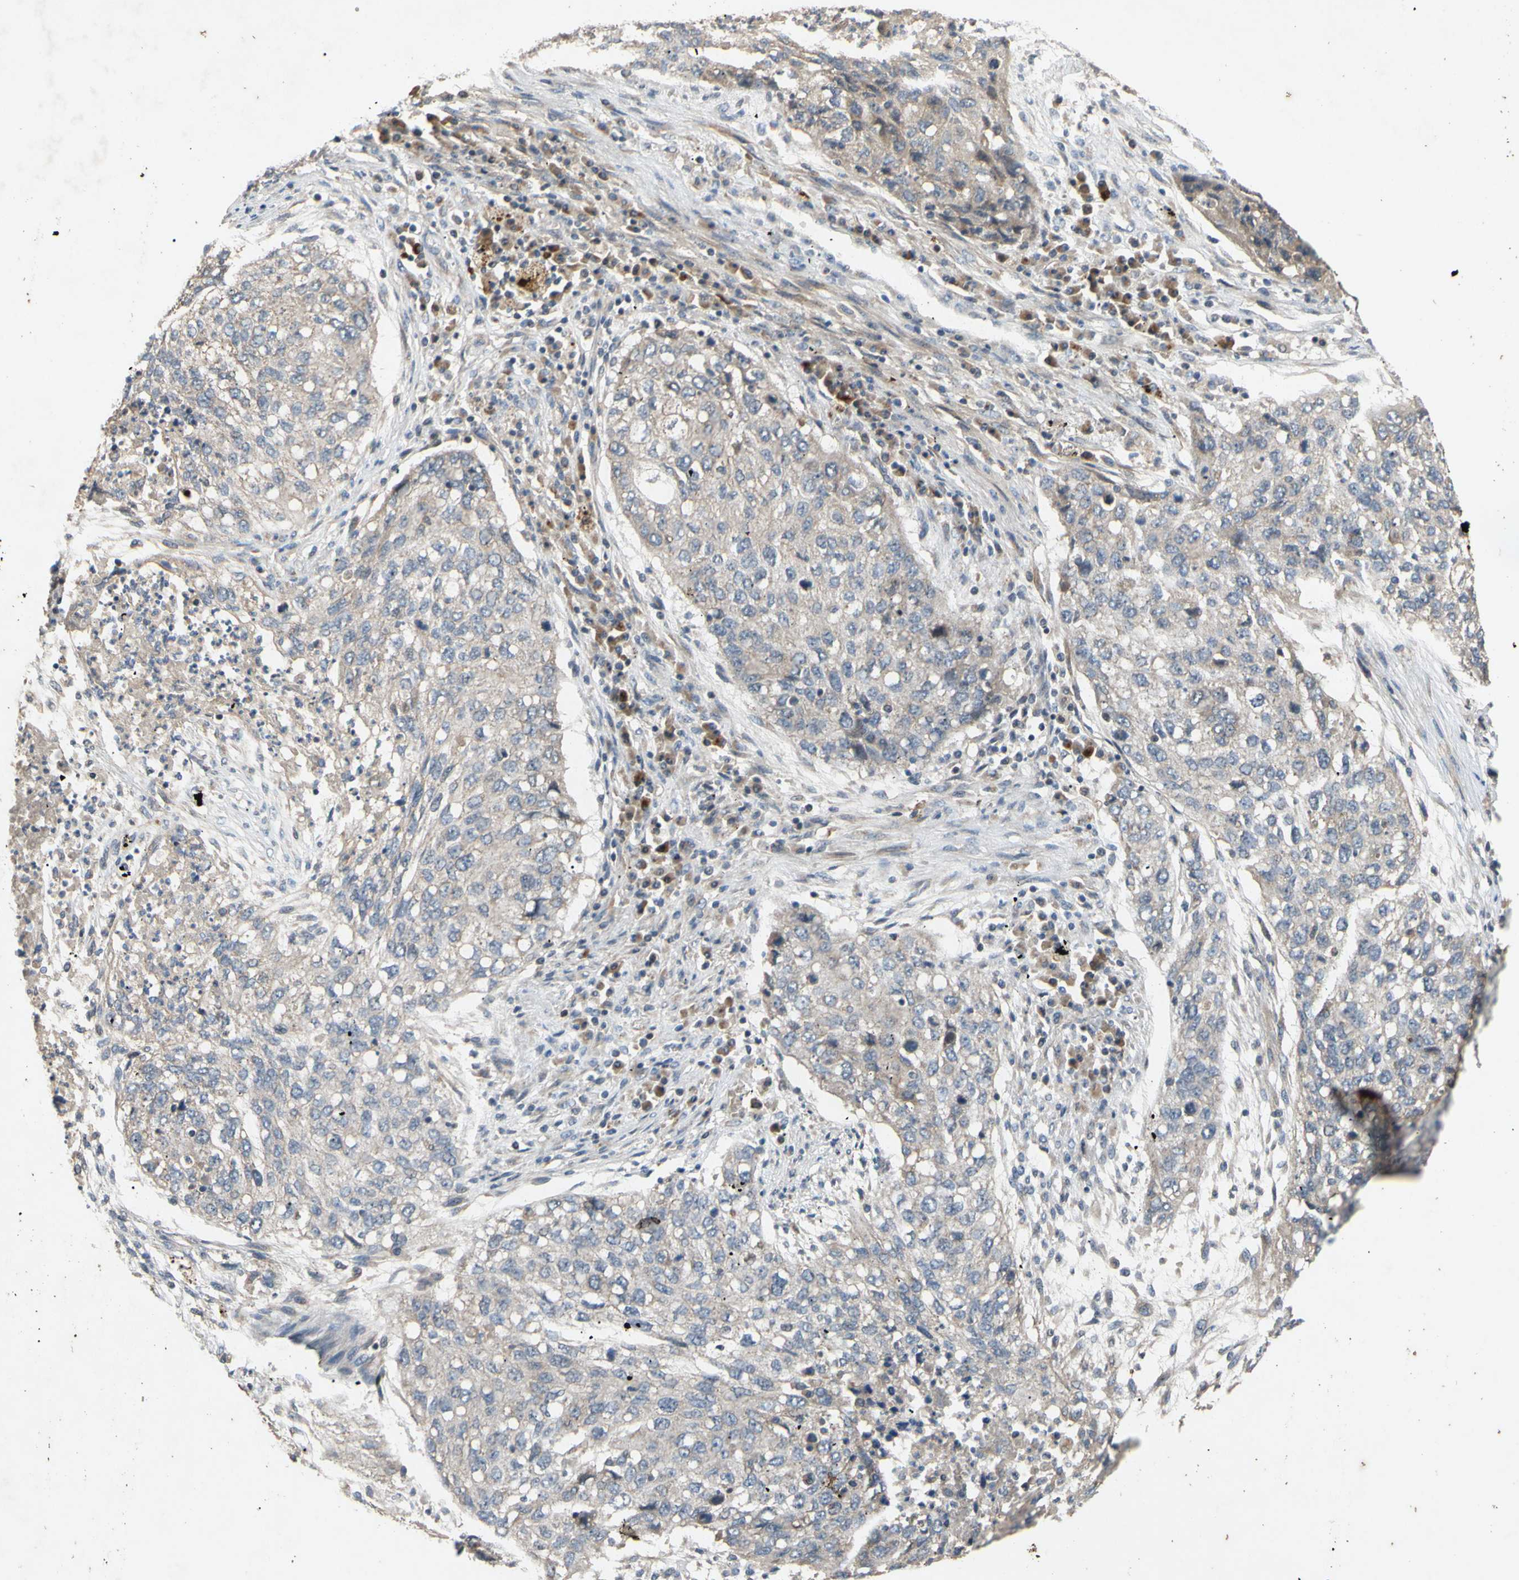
{"staining": {"intensity": "weak", "quantity": ">75%", "location": "cytoplasmic/membranous"}, "tissue": "lung cancer", "cell_type": "Tumor cells", "image_type": "cancer", "snomed": [{"axis": "morphology", "description": "Squamous cell carcinoma, NOS"}, {"axis": "topography", "description": "Lung"}], "caption": "Immunohistochemical staining of human squamous cell carcinoma (lung) demonstrates low levels of weak cytoplasmic/membranous protein staining in about >75% of tumor cells.", "gene": "PARD6A", "patient": {"sex": "female", "age": 63}}